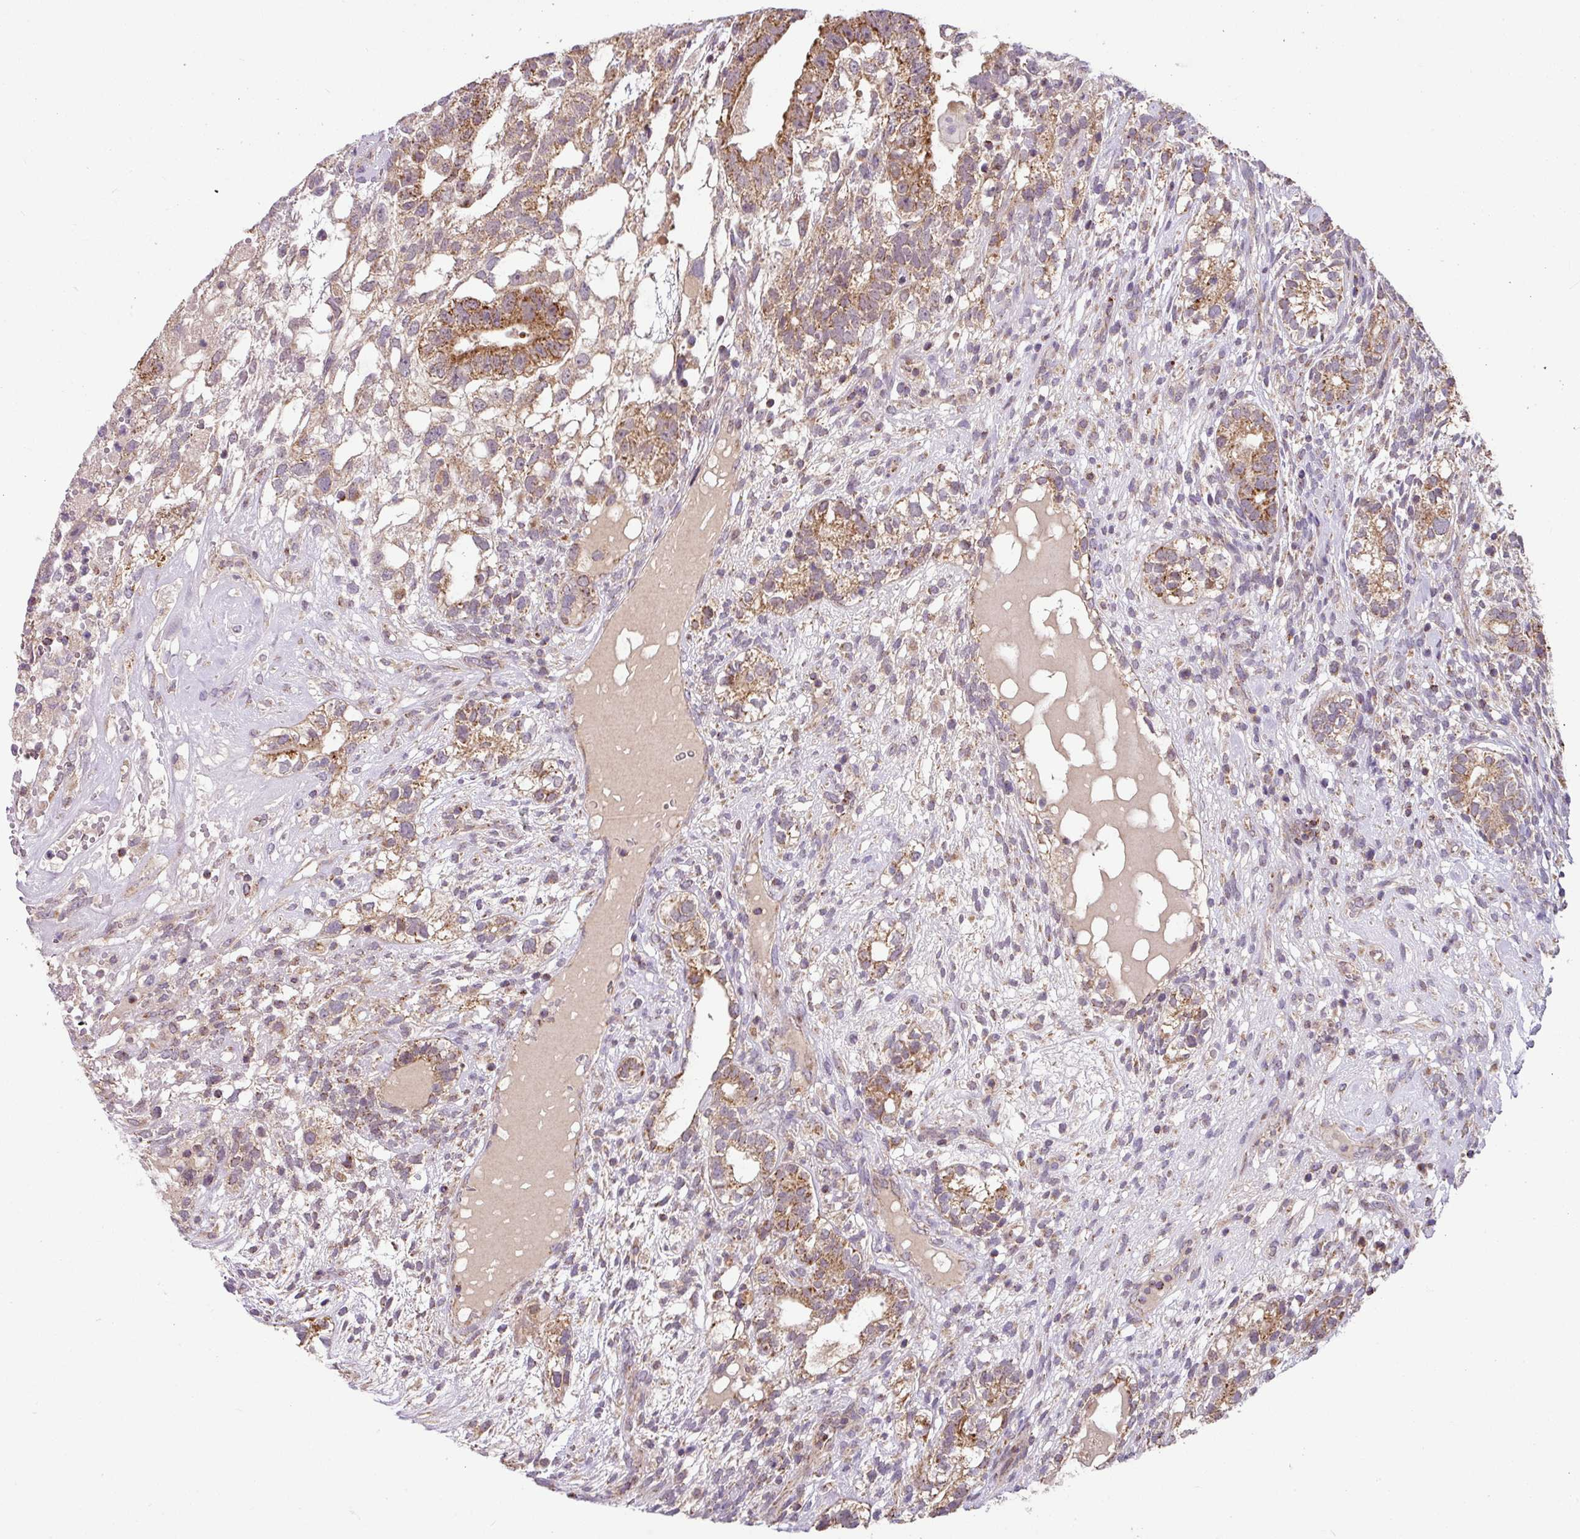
{"staining": {"intensity": "moderate", "quantity": "25%-75%", "location": "cytoplasmic/membranous"}, "tissue": "testis cancer", "cell_type": "Tumor cells", "image_type": "cancer", "snomed": [{"axis": "morphology", "description": "Seminoma, NOS"}, {"axis": "morphology", "description": "Carcinoma, Embryonal, NOS"}, {"axis": "topography", "description": "Testis"}], "caption": "The micrograph shows immunohistochemical staining of testis cancer (seminoma). There is moderate cytoplasmic/membranous positivity is identified in approximately 25%-75% of tumor cells.", "gene": "SARS2", "patient": {"sex": "male", "age": 41}}